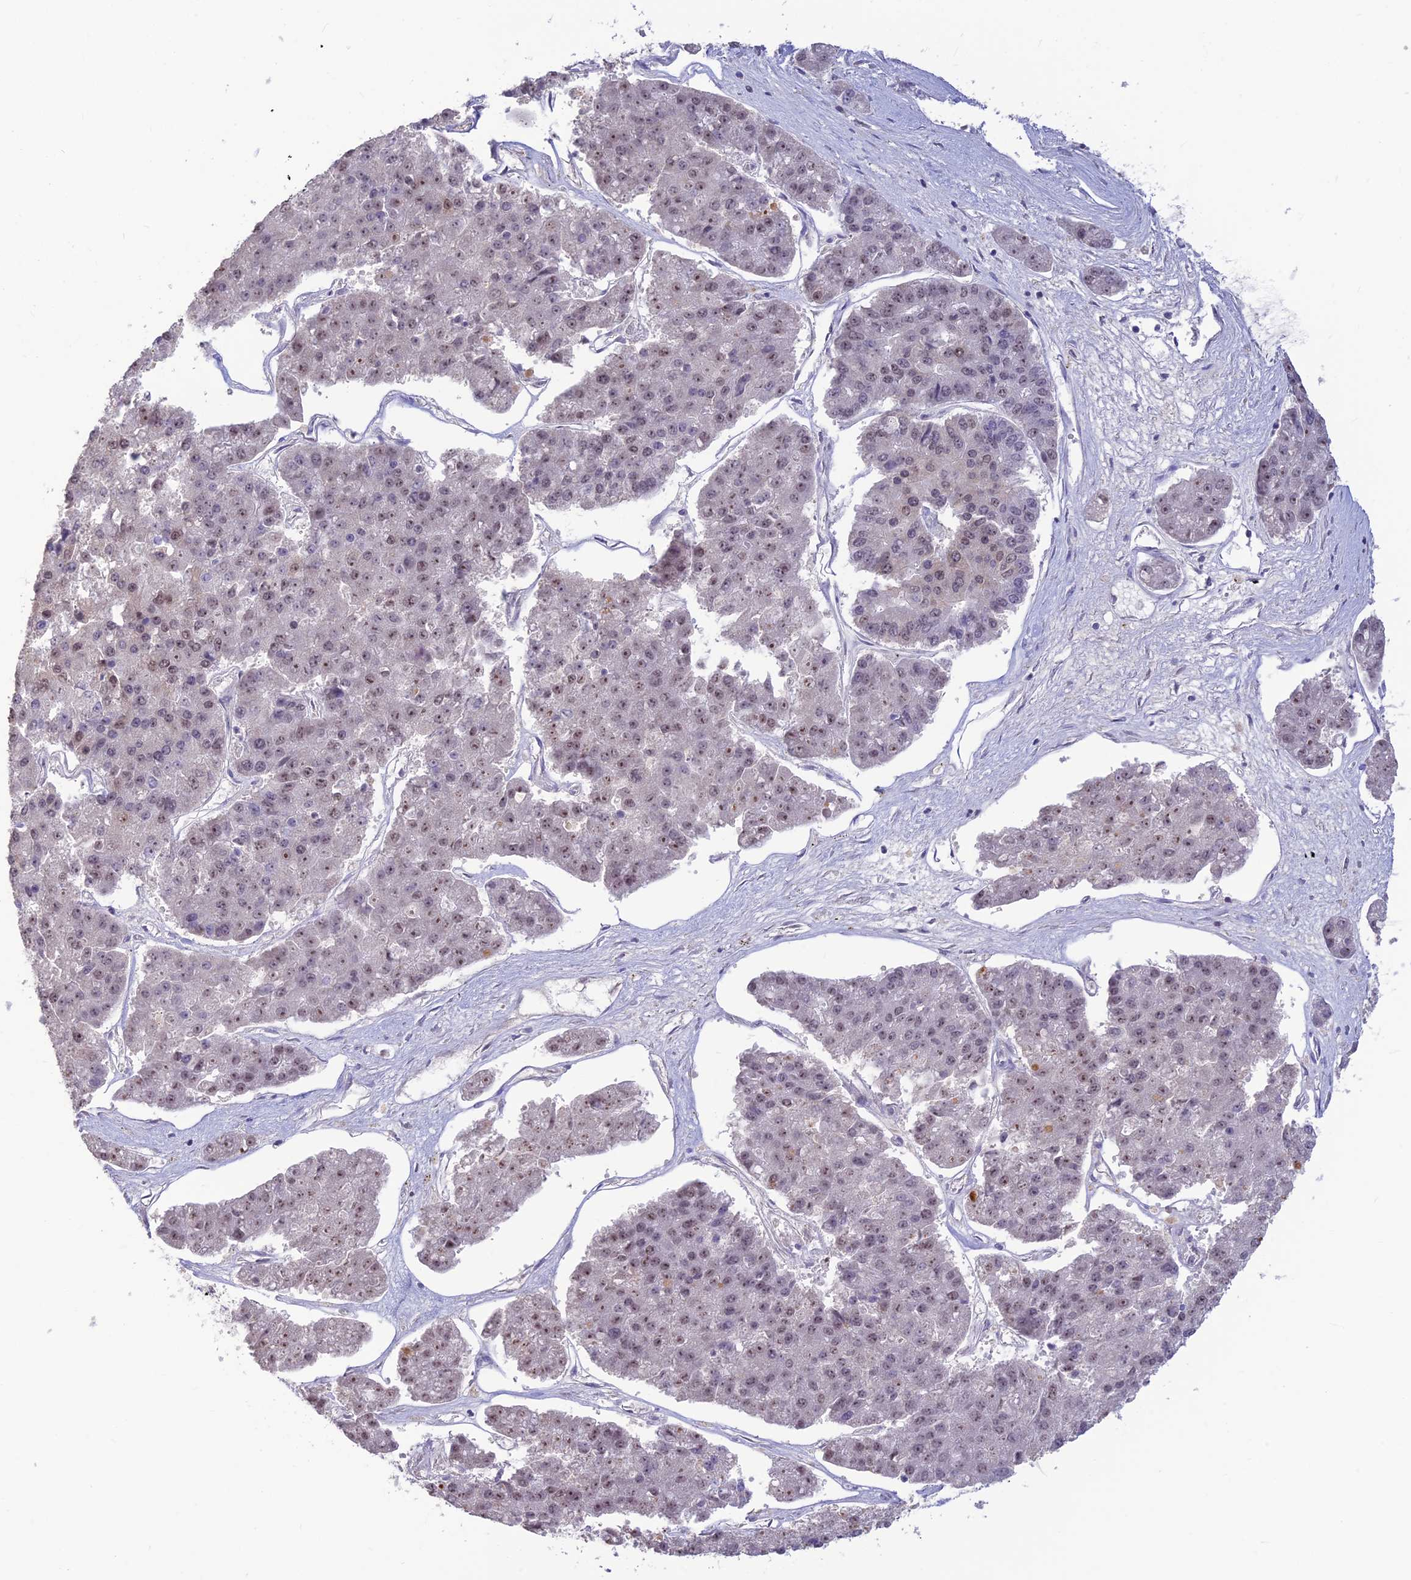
{"staining": {"intensity": "weak", "quantity": "<25%", "location": "nuclear"}, "tissue": "pancreatic cancer", "cell_type": "Tumor cells", "image_type": "cancer", "snomed": [{"axis": "morphology", "description": "Adenocarcinoma, NOS"}, {"axis": "topography", "description": "Pancreas"}], "caption": "Pancreatic adenocarcinoma was stained to show a protein in brown. There is no significant staining in tumor cells.", "gene": "POLR1G", "patient": {"sex": "male", "age": 50}}